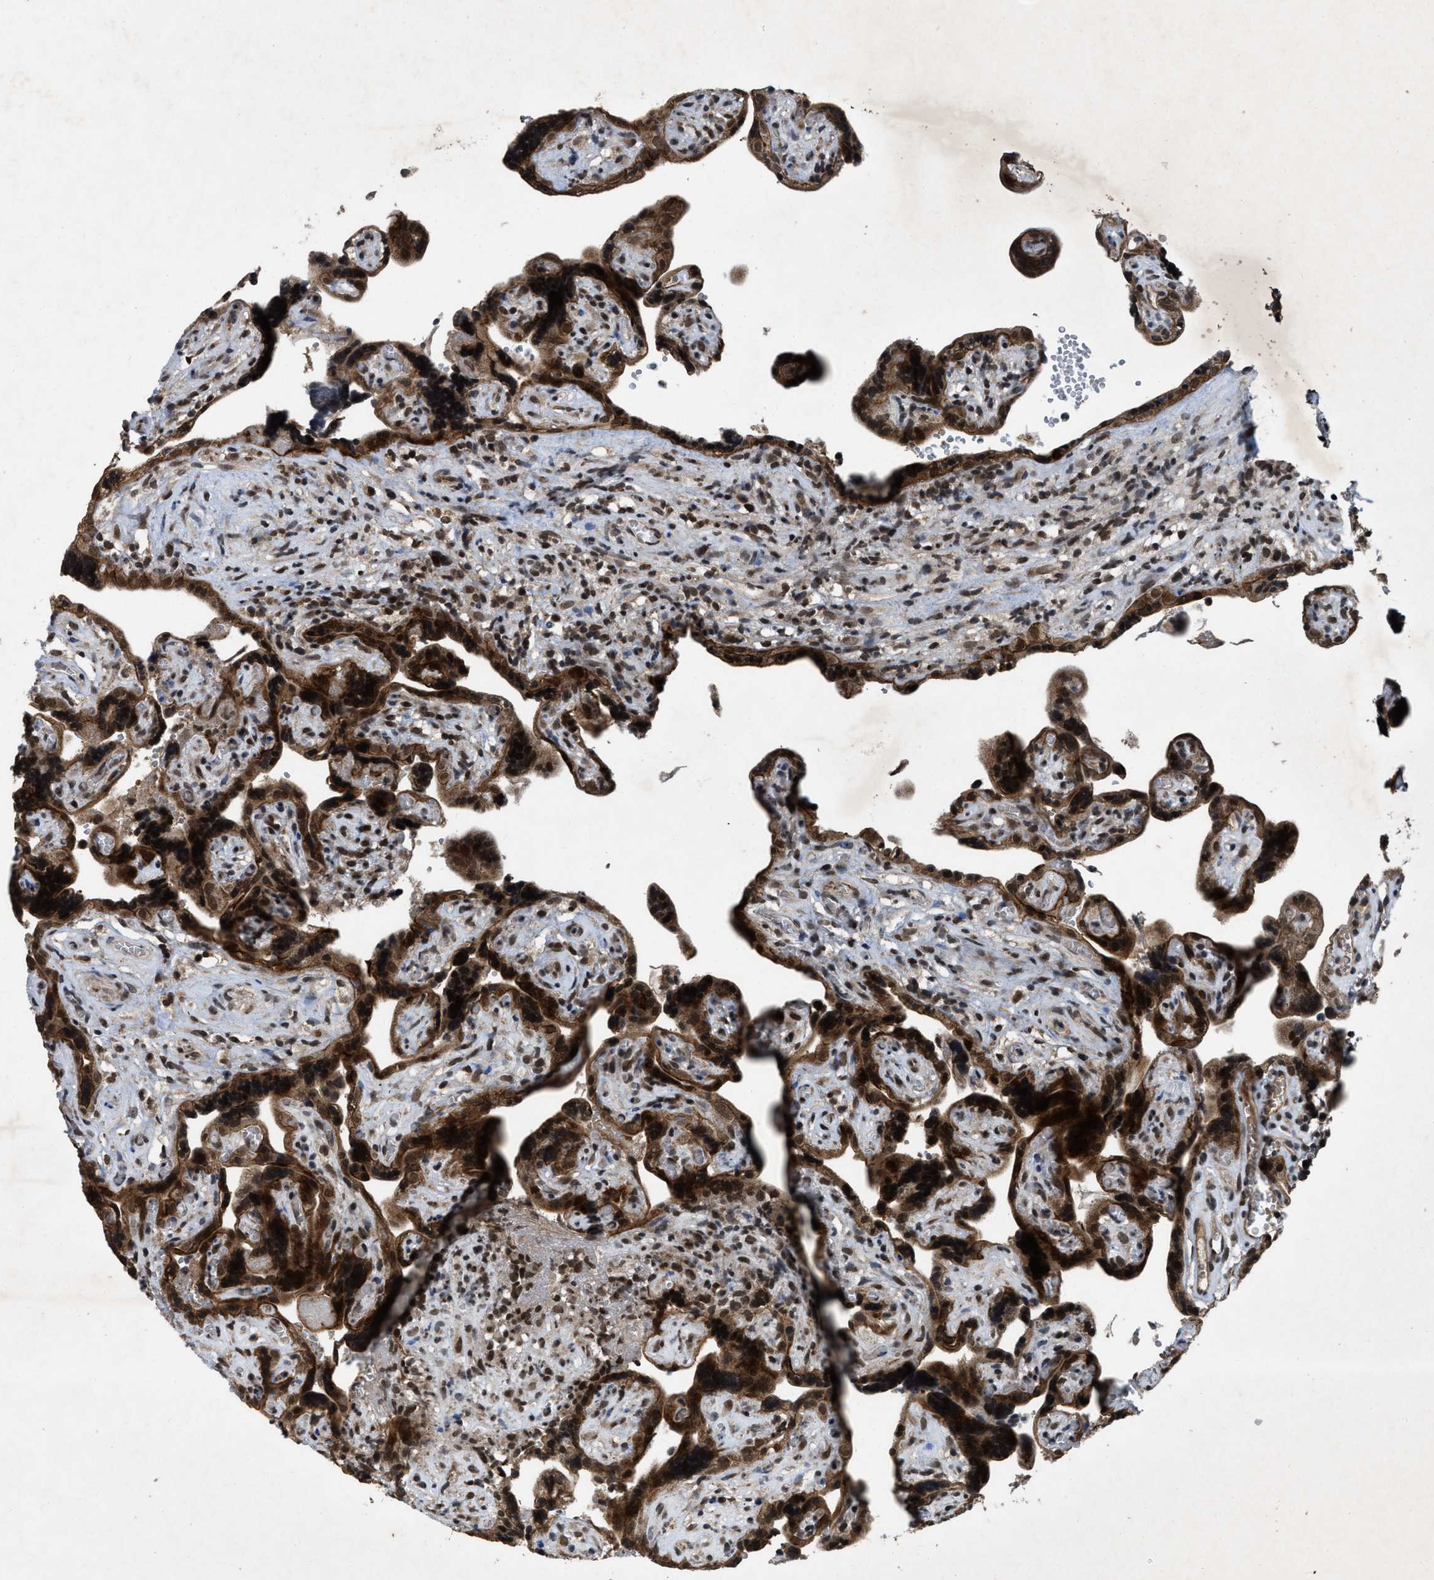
{"staining": {"intensity": "strong", "quantity": ">75%", "location": "cytoplasmic/membranous,nuclear"}, "tissue": "placenta", "cell_type": "Decidual cells", "image_type": "normal", "snomed": [{"axis": "morphology", "description": "Normal tissue, NOS"}, {"axis": "topography", "description": "Placenta"}], "caption": "Placenta stained for a protein (brown) displays strong cytoplasmic/membranous,nuclear positive positivity in approximately >75% of decidual cells.", "gene": "ZNHIT1", "patient": {"sex": "female", "age": 30}}